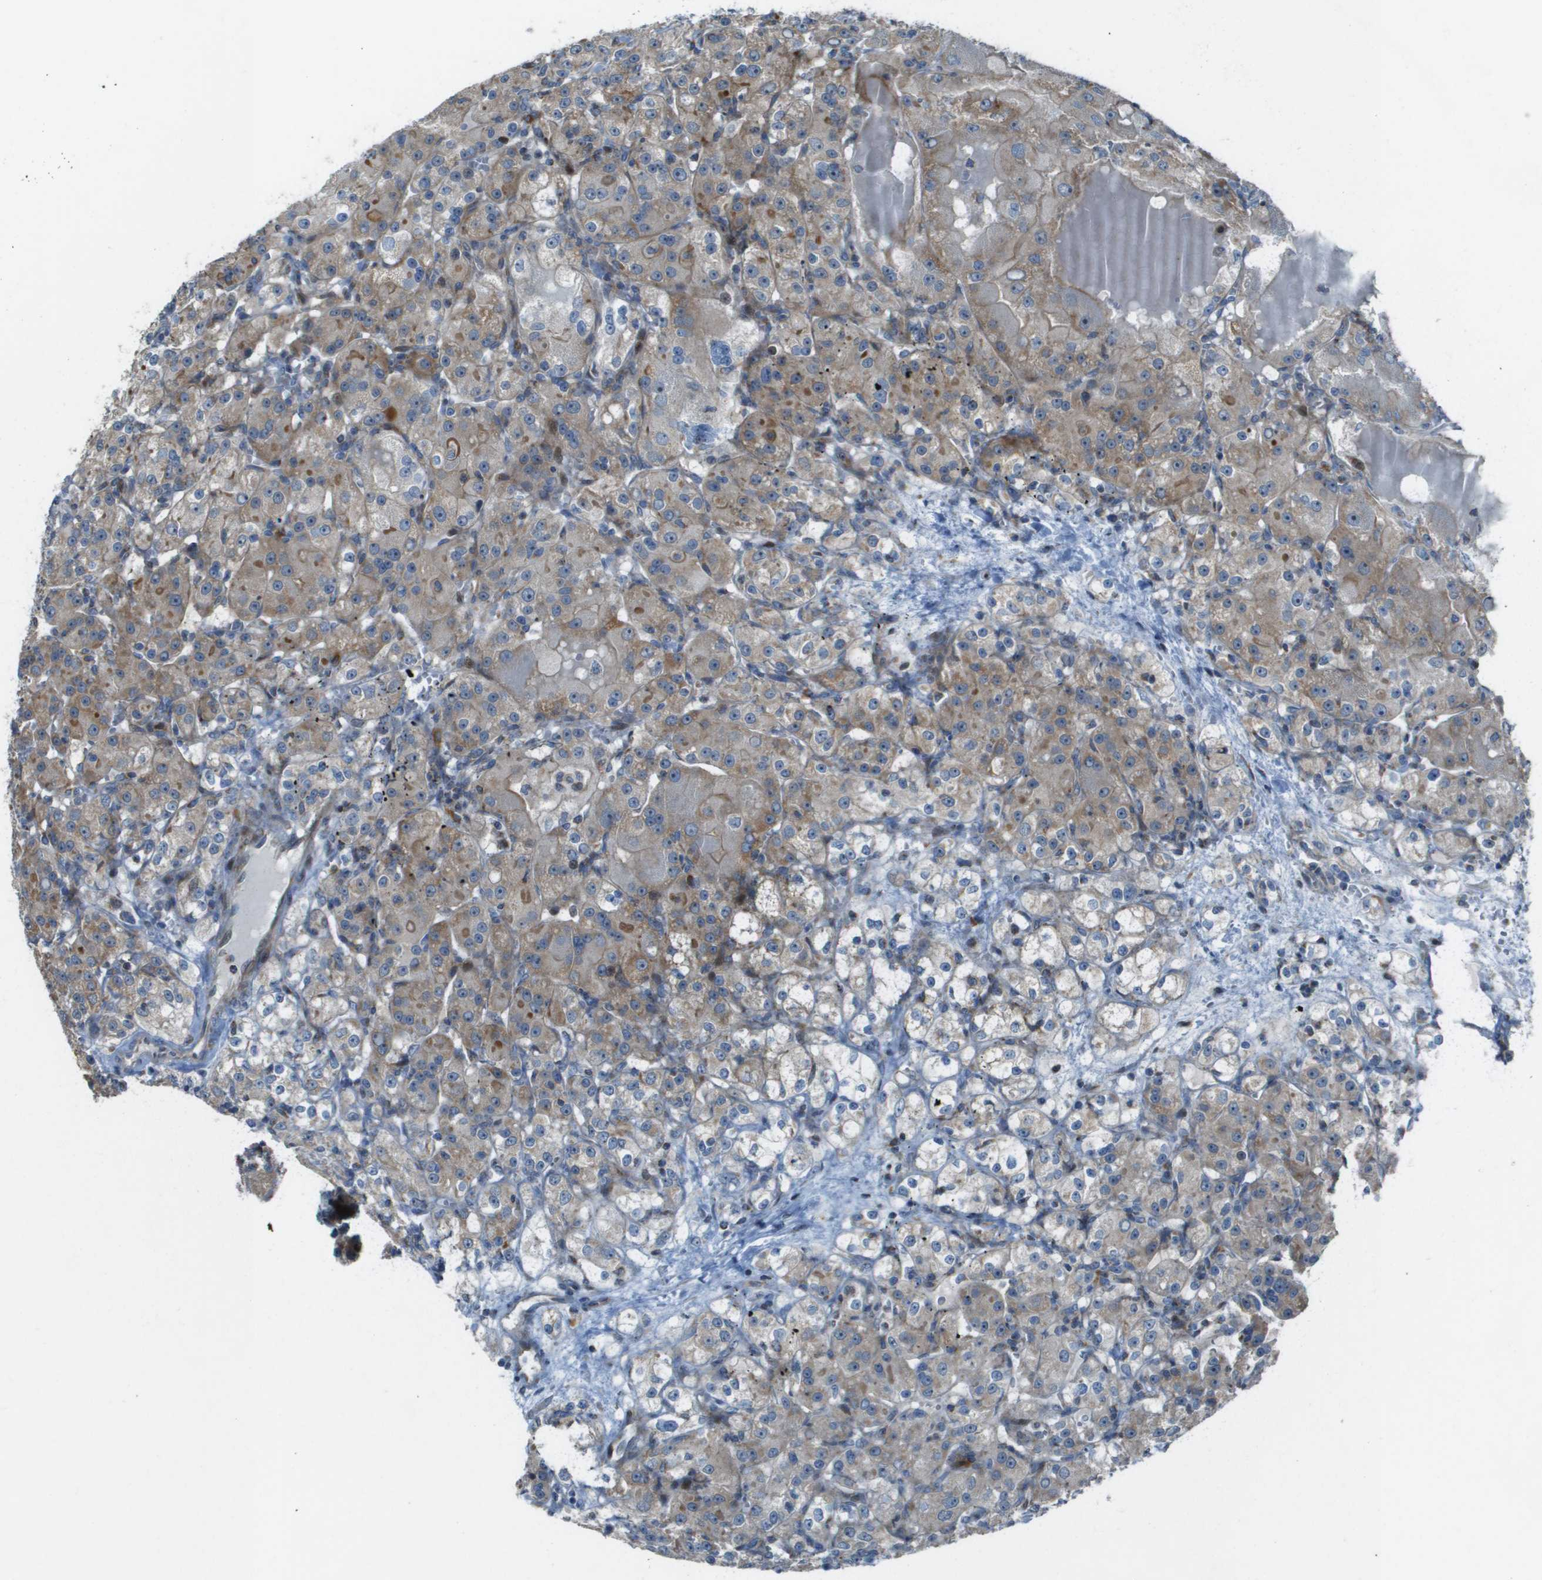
{"staining": {"intensity": "weak", "quantity": ">75%", "location": "cytoplasmic/membranous"}, "tissue": "renal cancer", "cell_type": "Tumor cells", "image_type": "cancer", "snomed": [{"axis": "morphology", "description": "Normal tissue, NOS"}, {"axis": "morphology", "description": "Adenocarcinoma, NOS"}, {"axis": "topography", "description": "Kidney"}], "caption": "Immunohistochemistry (IHC) micrograph of neoplastic tissue: human renal cancer stained using immunohistochemistry displays low levels of weak protein expression localized specifically in the cytoplasmic/membranous of tumor cells, appearing as a cytoplasmic/membranous brown color.", "gene": "MGAT3", "patient": {"sex": "male", "age": 61}}